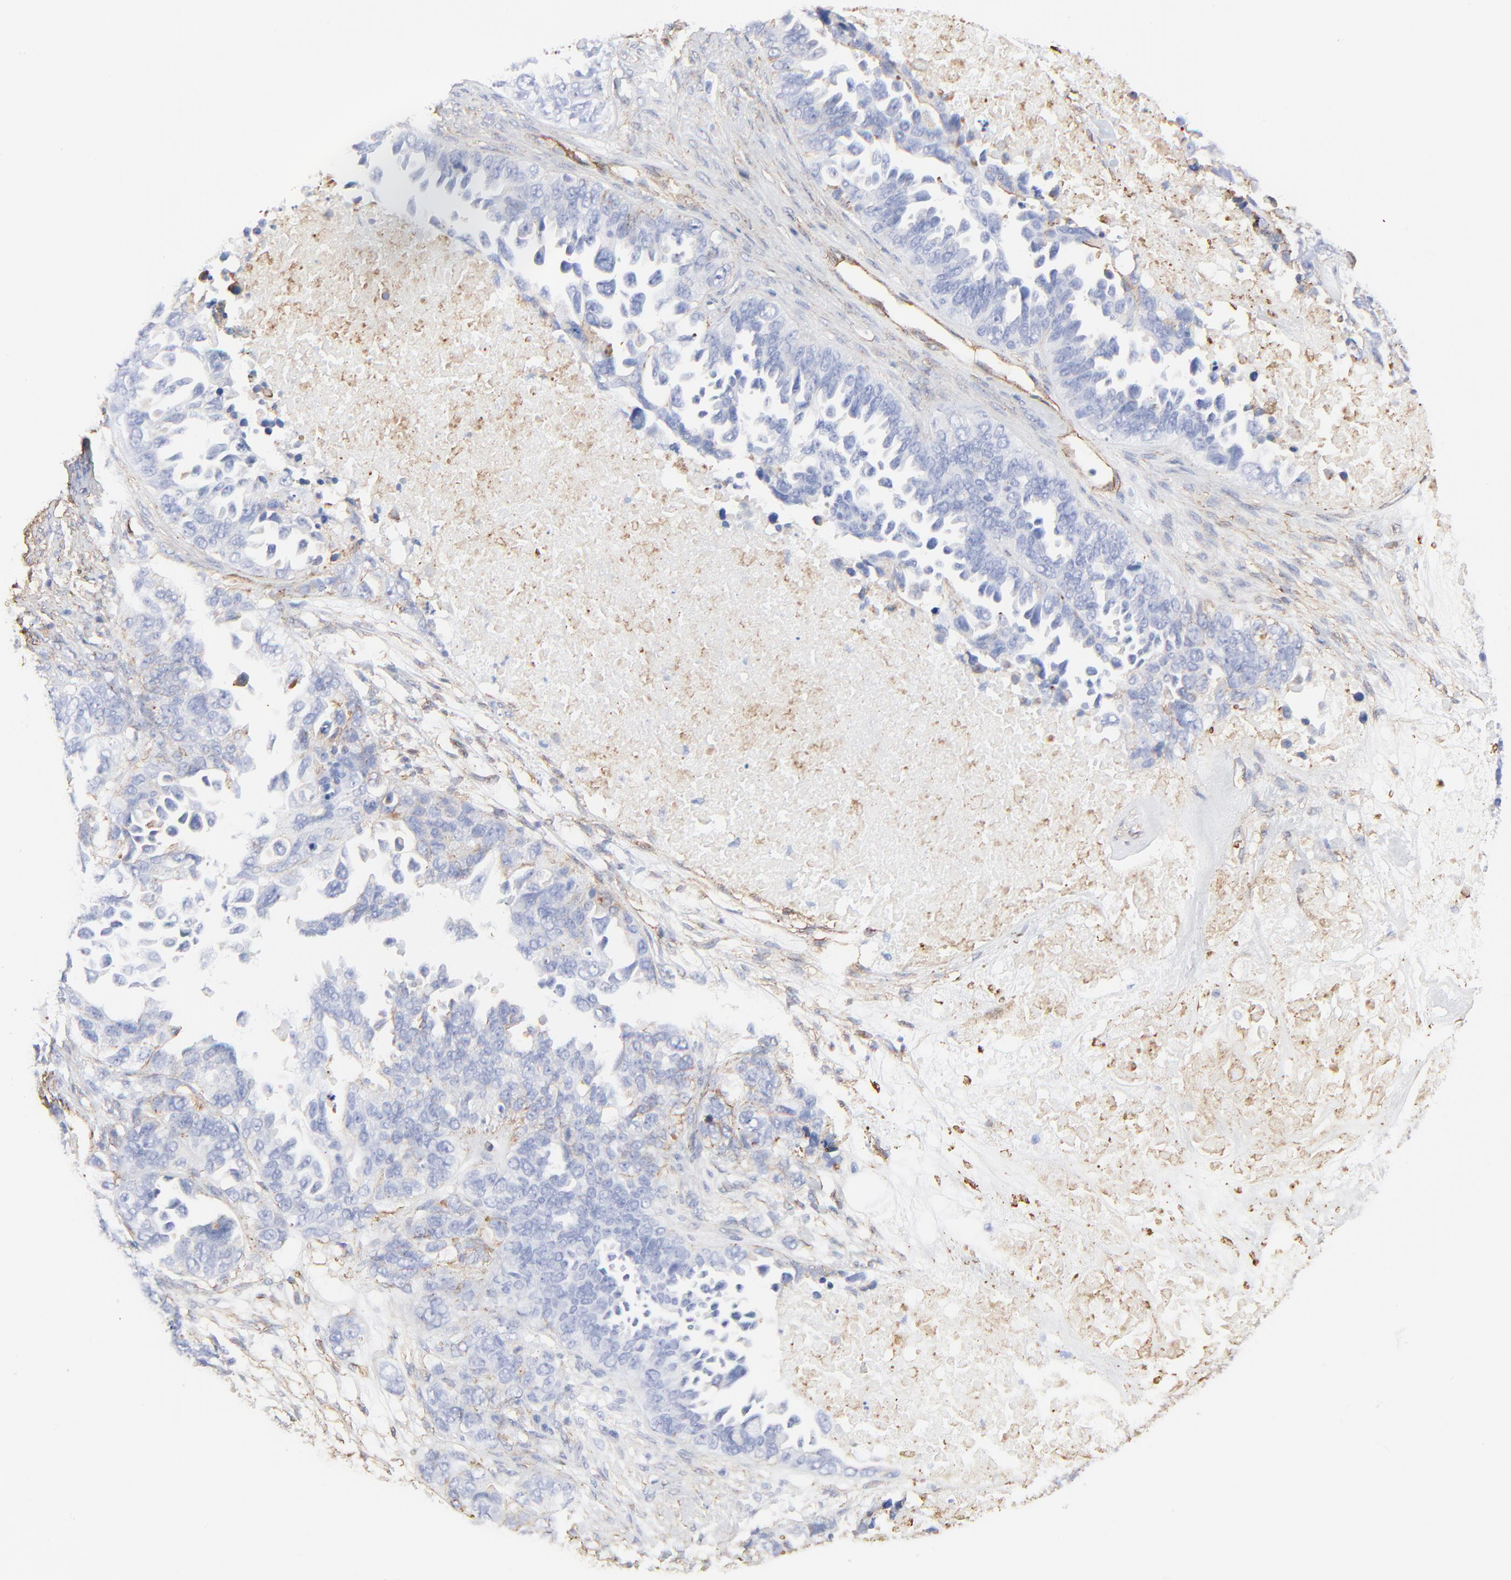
{"staining": {"intensity": "negative", "quantity": "none", "location": "none"}, "tissue": "ovarian cancer", "cell_type": "Tumor cells", "image_type": "cancer", "snomed": [{"axis": "morphology", "description": "Cystadenocarcinoma, serous, NOS"}, {"axis": "topography", "description": "Ovary"}], "caption": "Ovarian cancer (serous cystadenocarcinoma) was stained to show a protein in brown. There is no significant staining in tumor cells.", "gene": "CAV1", "patient": {"sex": "female", "age": 82}}